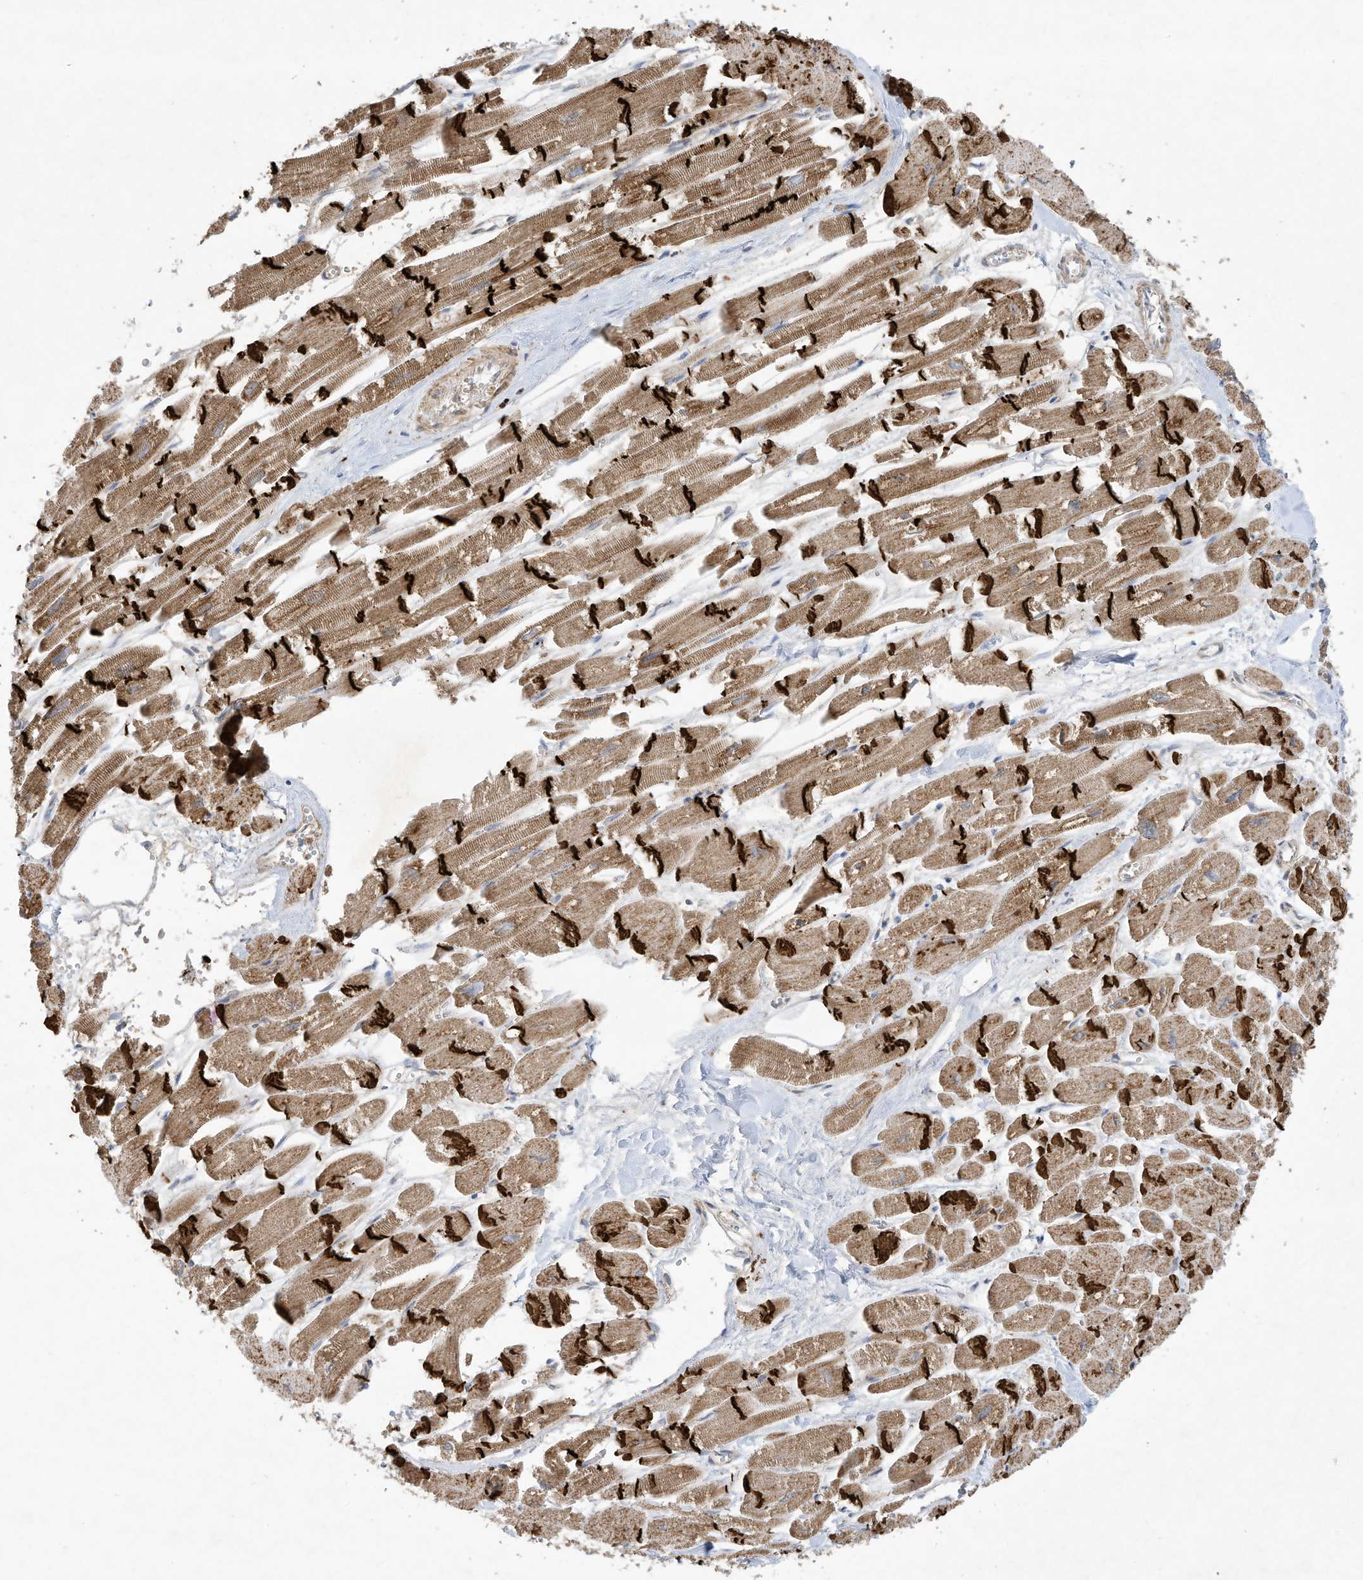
{"staining": {"intensity": "strong", "quantity": ">75%", "location": "cytoplasmic/membranous"}, "tissue": "heart muscle", "cell_type": "Cardiomyocytes", "image_type": "normal", "snomed": [{"axis": "morphology", "description": "Normal tissue, NOS"}, {"axis": "topography", "description": "Heart"}], "caption": "Cardiomyocytes display high levels of strong cytoplasmic/membranous positivity in approximately >75% of cells in normal heart muscle.", "gene": "C2orf74", "patient": {"sex": "male", "age": 54}}